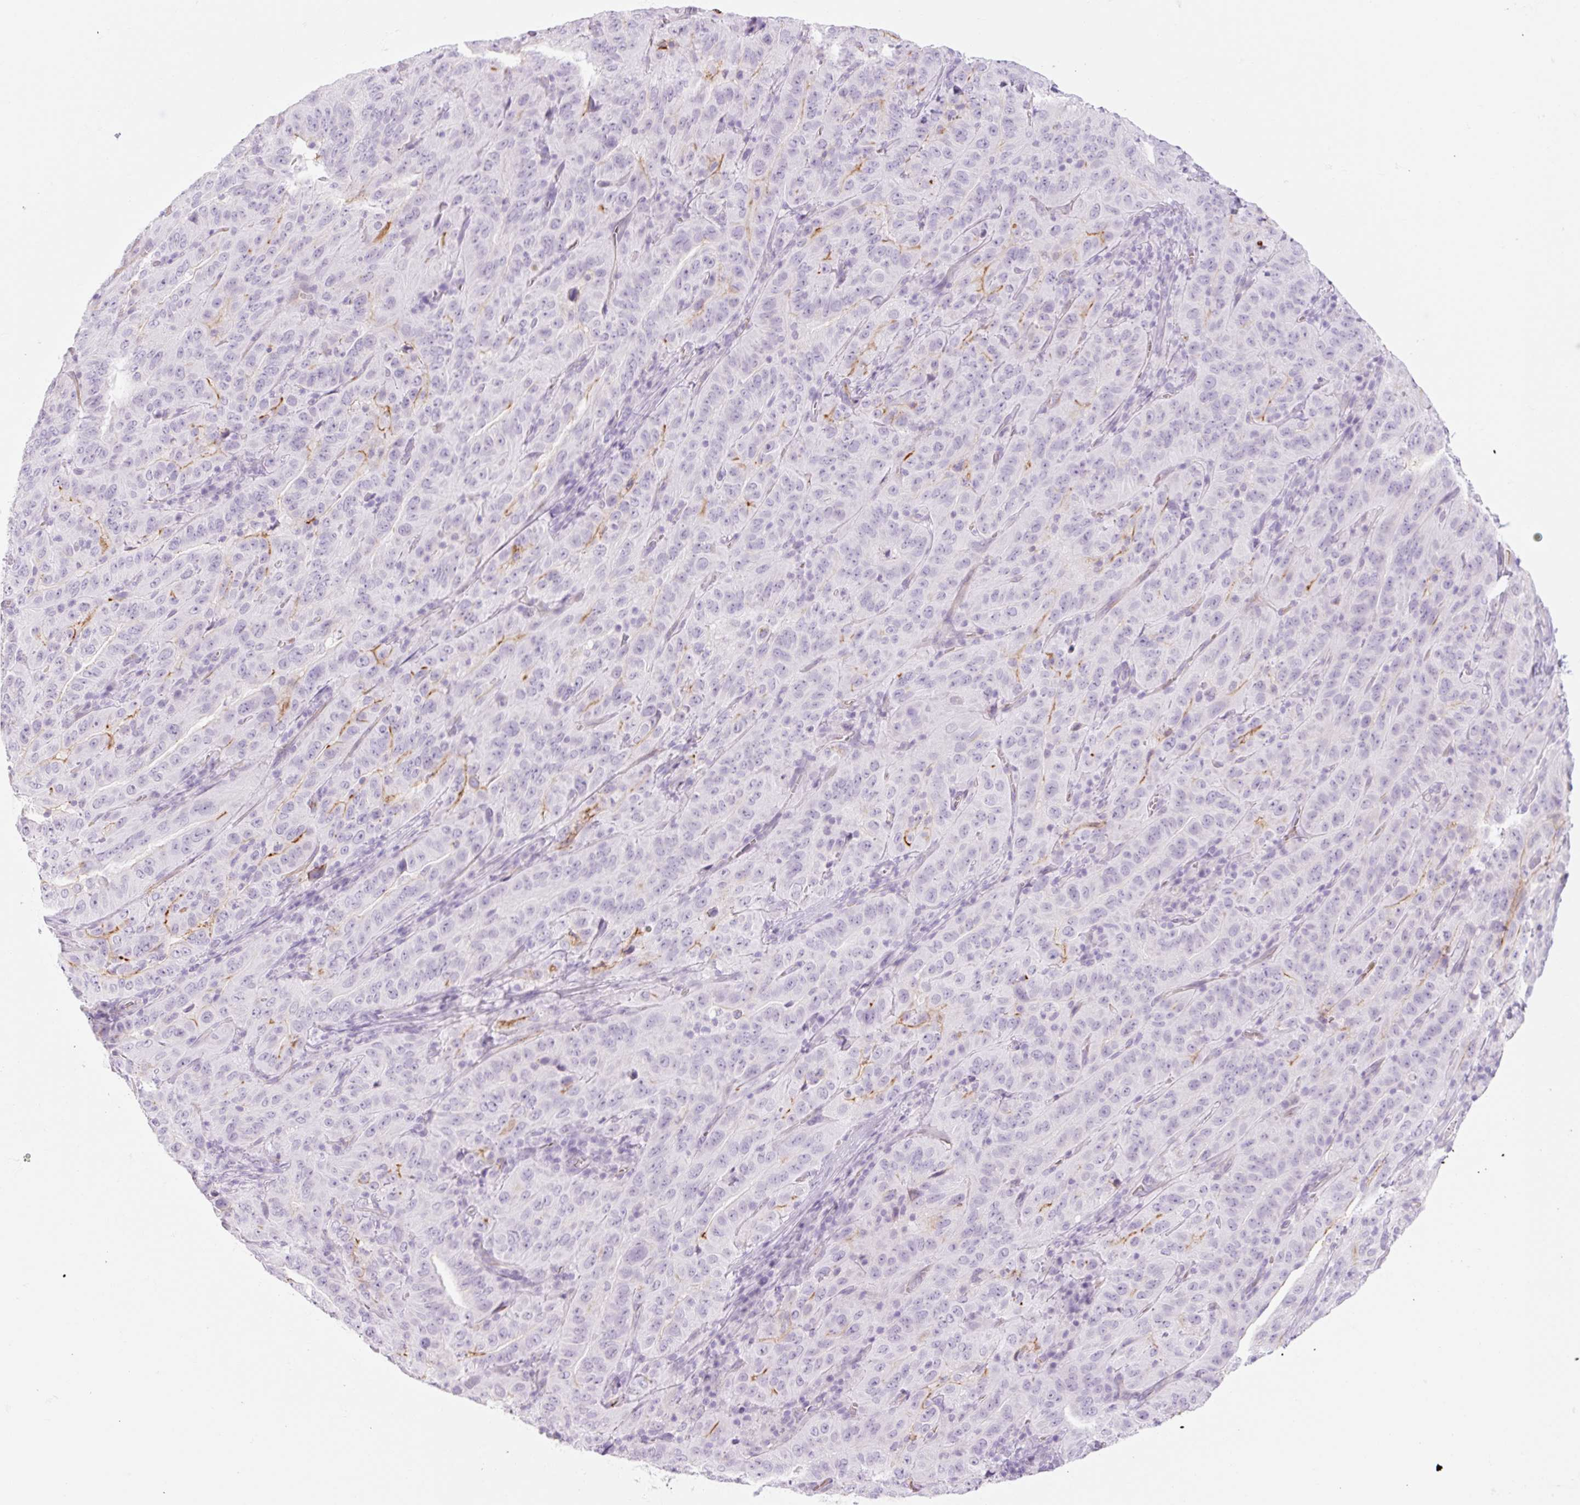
{"staining": {"intensity": "negative", "quantity": "none", "location": "none"}, "tissue": "pancreatic cancer", "cell_type": "Tumor cells", "image_type": "cancer", "snomed": [{"axis": "morphology", "description": "Adenocarcinoma, NOS"}, {"axis": "topography", "description": "Pancreas"}], "caption": "This is an immunohistochemistry photomicrograph of human pancreatic adenocarcinoma. There is no expression in tumor cells.", "gene": "TAF1L", "patient": {"sex": "male", "age": 63}}